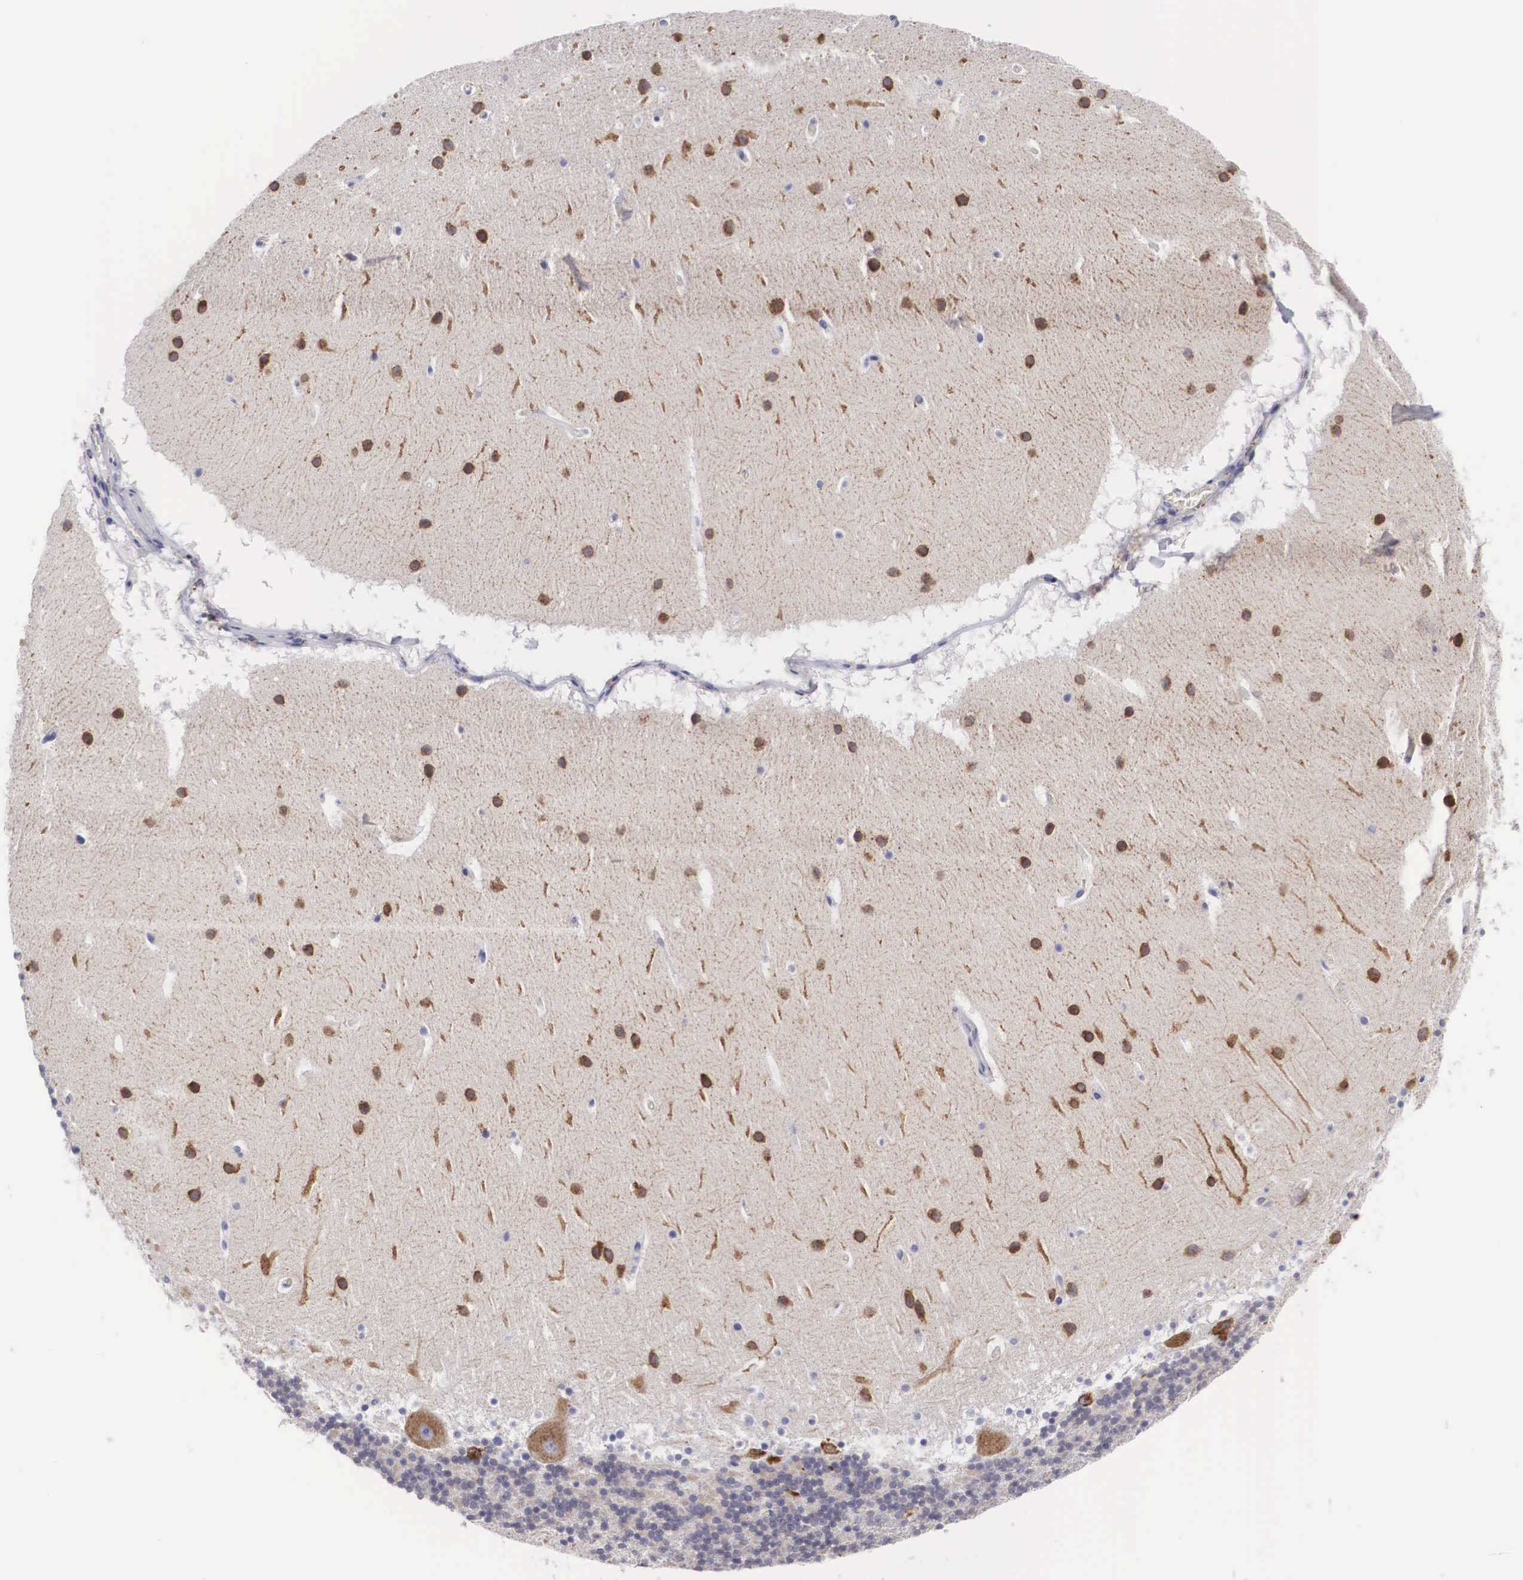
{"staining": {"intensity": "weak", "quantity": "25%-75%", "location": "cytoplasmic/membranous"}, "tissue": "cerebellum", "cell_type": "Cells in granular layer", "image_type": "normal", "snomed": [{"axis": "morphology", "description": "Normal tissue, NOS"}, {"axis": "topography", "description": "Cerebellum"}], "caption": "Immunohistochemical staining of benign human cerebellum reveals weak cytoplasmic/membranous protein positivity in about 25%-75% of cells in granular layer.", "gene": "ARMCX3", "patient": {"sex": "male", "age": 45}}